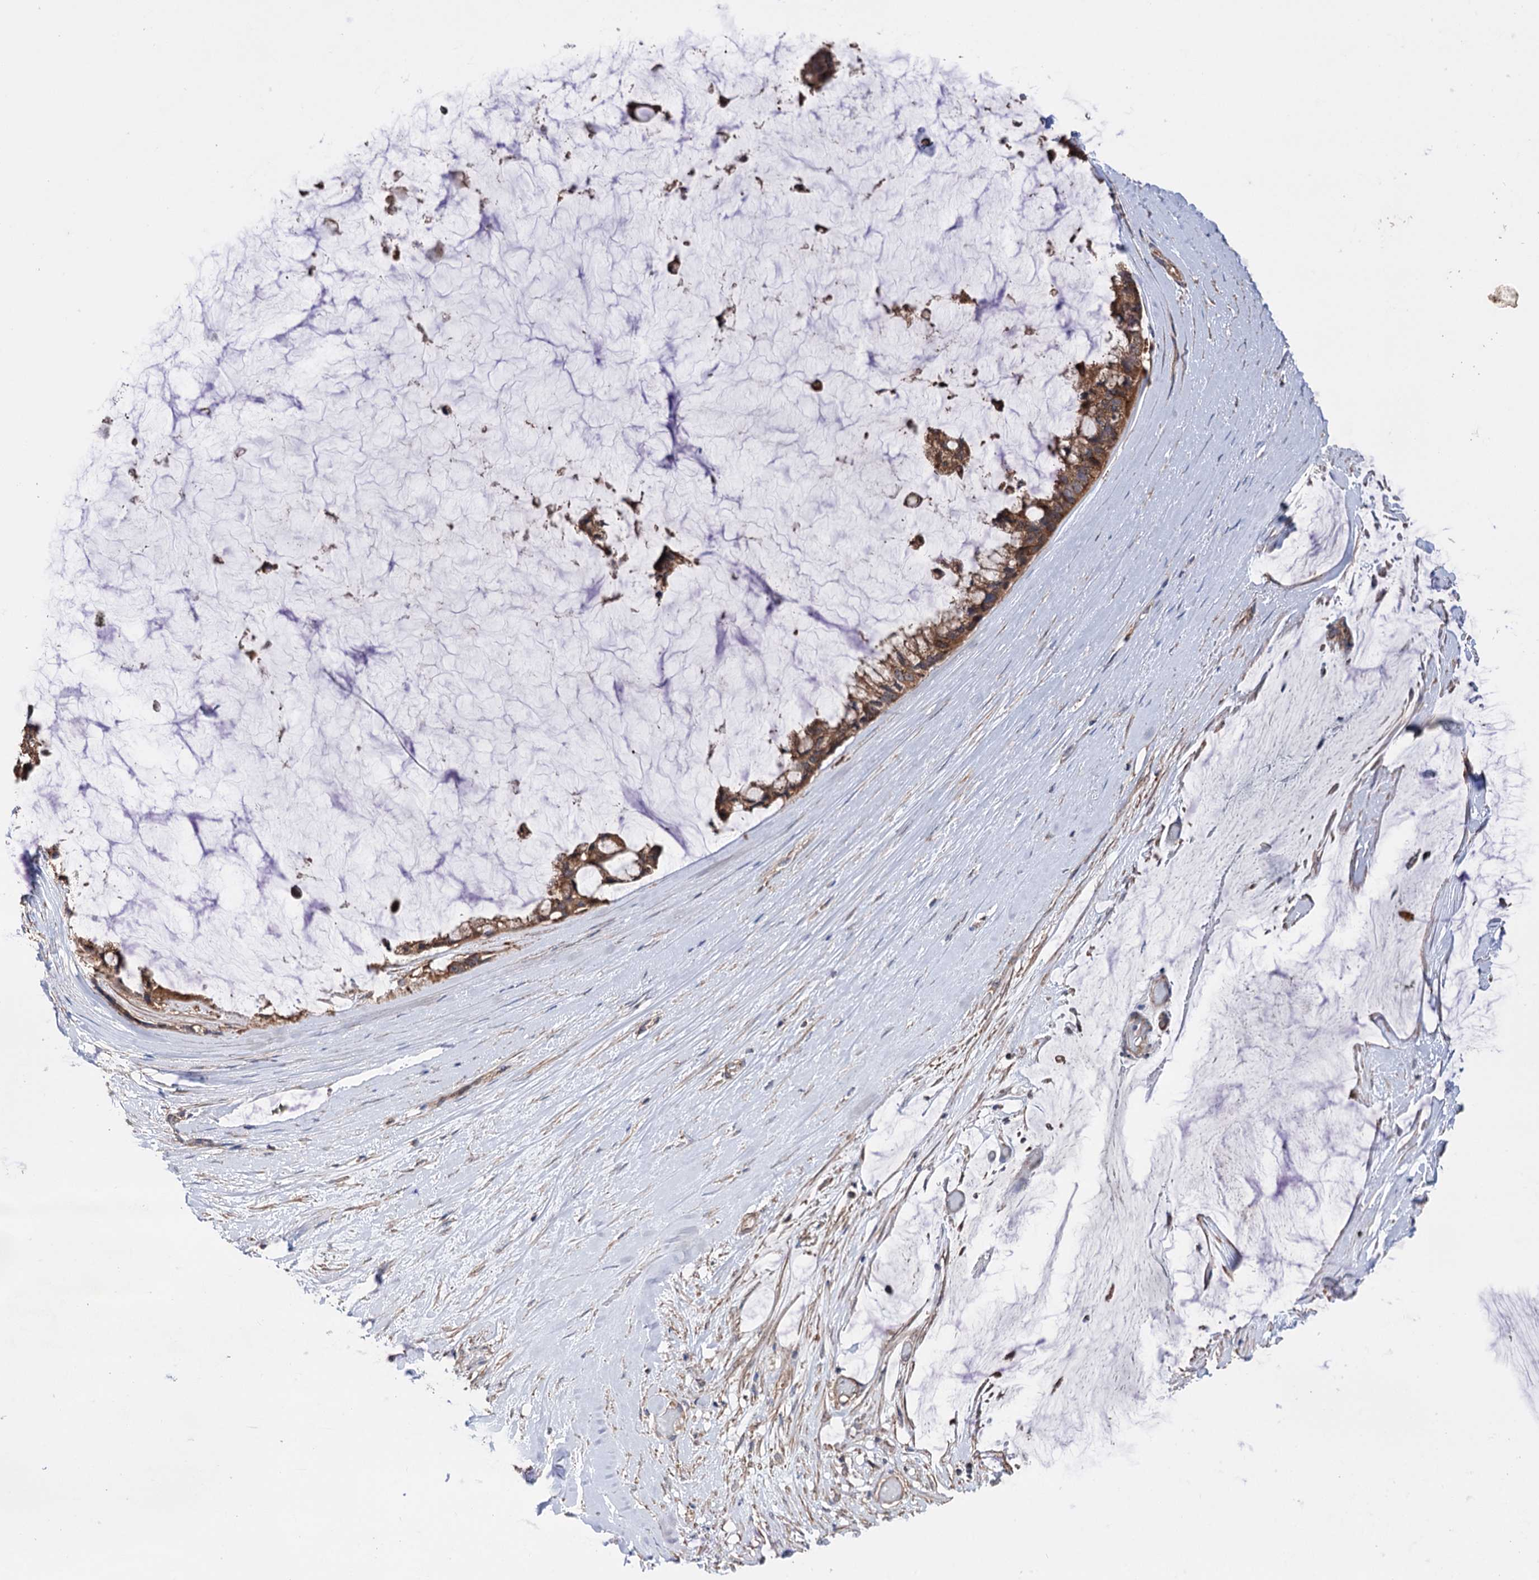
{"staining": {"intensity": "moderate", "quantity": ">75%", "location": "cytoplasmic/membranous"}, "tissue": "ovarian cancer", "cell_type": "Tumor cells", "image_type": "cancer", "snomed": [{"axis": "morphology", "description": "Cystadenocarcinoma, mucinous, NOS"}, {"axis": "topography", "description": "Ovary"}], "caption": "Immunohistochemistry (IHC) histopathology image of human ovarian cancer stained for a protein (brown), which demonstrates medium levels of moderate cytoplasmic/membranous staining in approximately >75% of tumor cells.", "gene": "SUCLA2", "patient": {"sex": "female", "age": 39}}